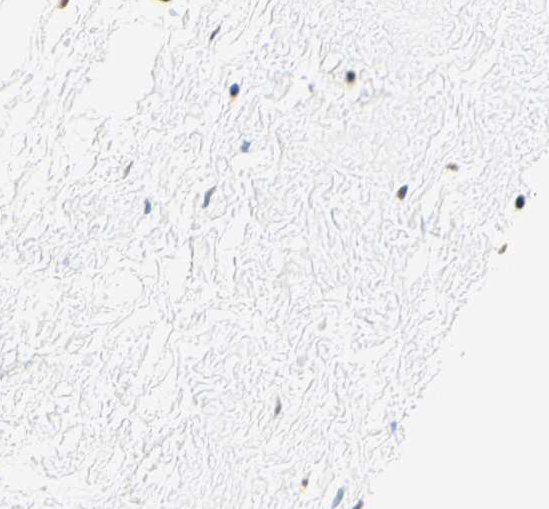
{"staining": {"intensity": "strong", "quantity": "25%-75%", "location": "nuclear"}, "tissue": "nasopharynx", "cell_type": "Respiratory epithelial cells", "image_type": "normal", "snomed": [{"axis": "morphology", "description": "Normal tissue, NOS"}, {"axis": "morphology", "description": "Inflammation, NOS"}, {"axis": "topography", "description": "Nasopharynx"}], "caption": "Protein expression analysis of unremarkable nasopharynx shows strong nuclear staining in about 25%-75% of respiratory epithelial cells. (IHC, brightfield microscopy, high magnification).", "gene": "MSH2", "patient": {"sex": "male", "age": 48}}